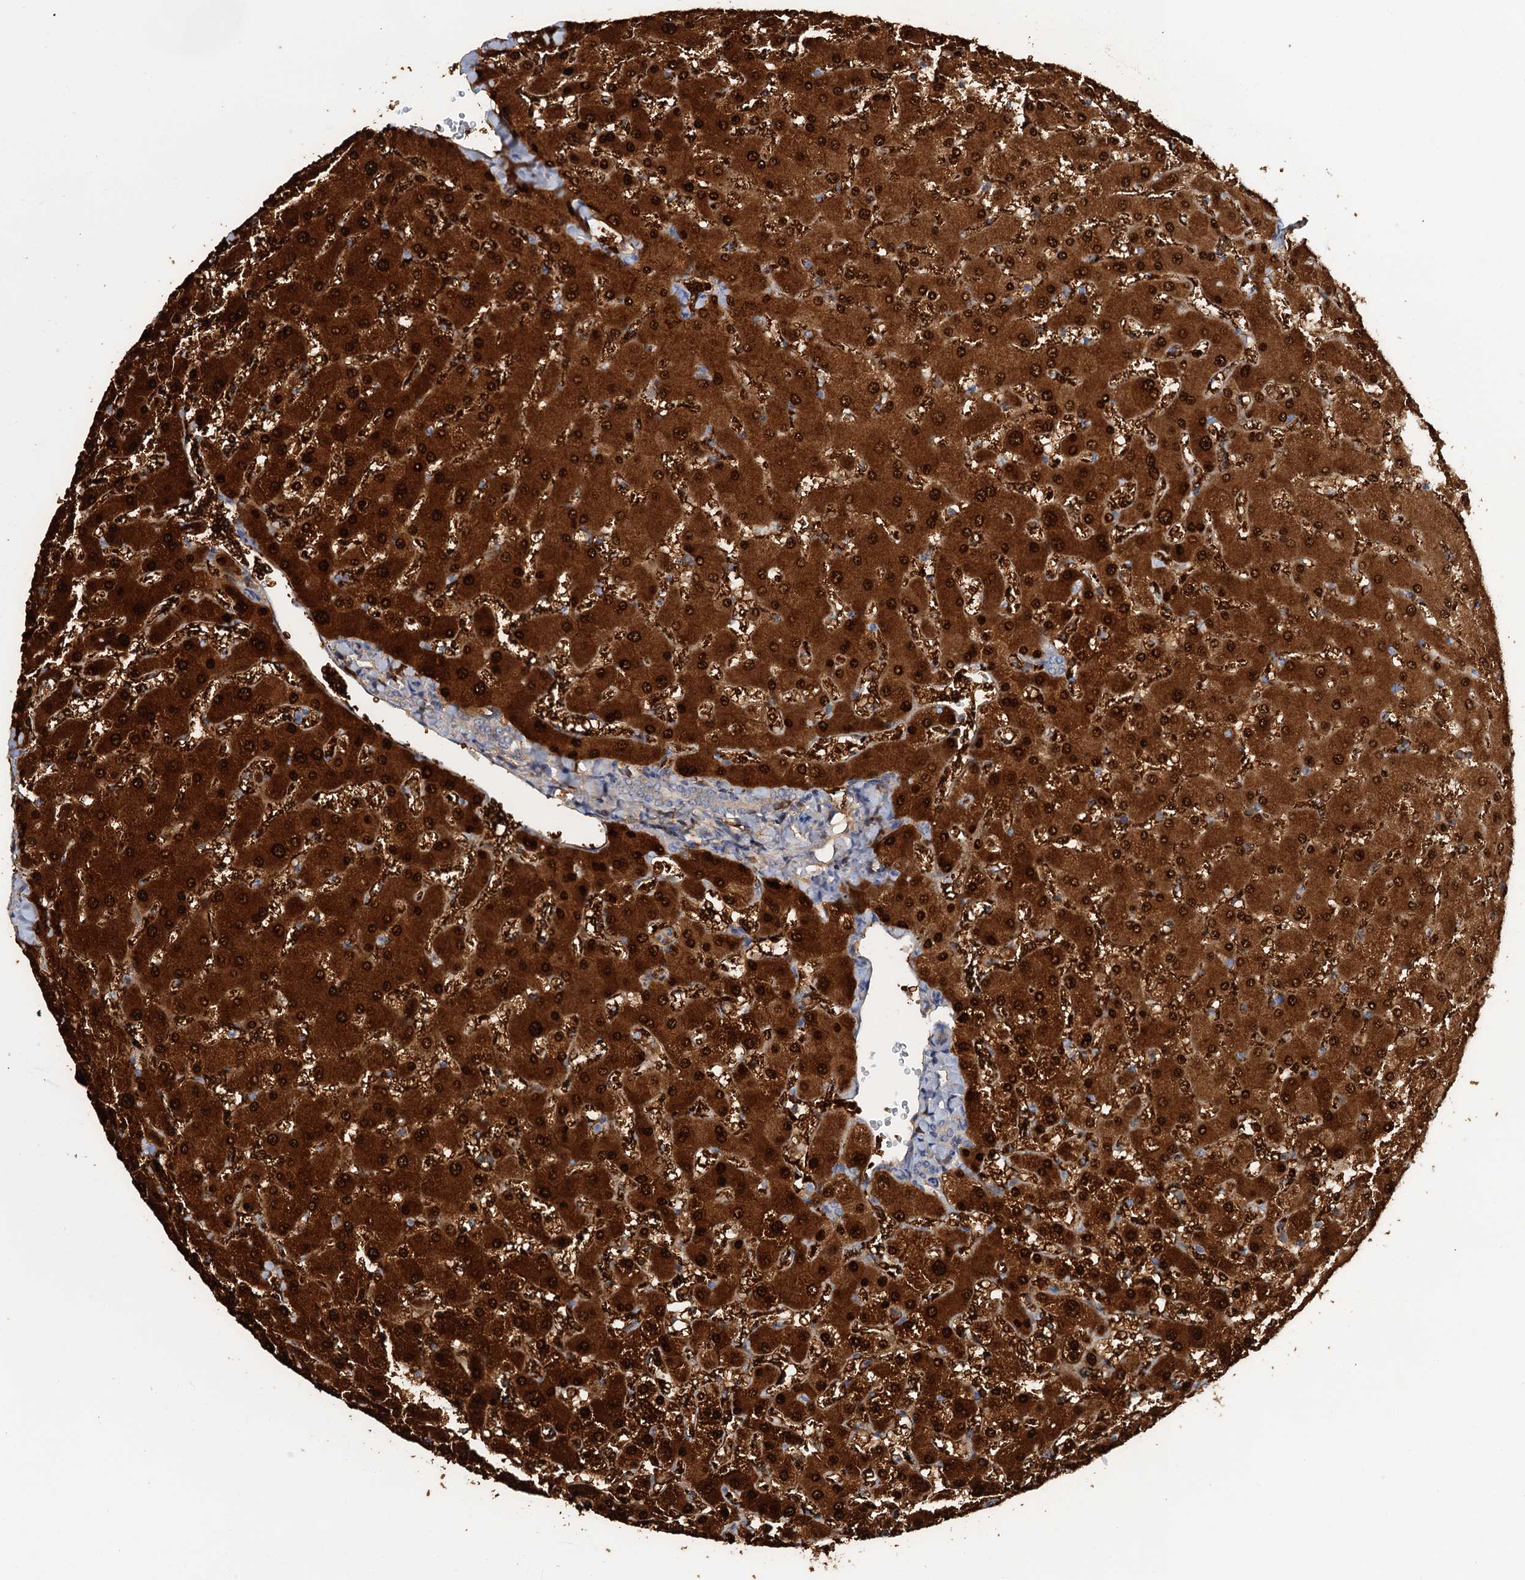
{"staining": {"intensity": "weak", "quantity": "<25%", "location": "cytoplasmic/membranous"}, "tissue": "liver", "cell_type": "Cholangiocytes", "image_type": "normal", "snomed": [{"axis": "morphology", "description": "Normal tissue, NOS"}, {"axis": "topography", "description": "Liver"}], "caption": "IHC histopathology image of benign liver: human liver stained with DAB reveals no significant protein staining in cholangiocytes. Brightfield microscopy of immunohistochemistry (IHC) stained with DAB (3,3'-diaminobenzidine) (brown) and hematoxylin (blue), captured at high magnification.", "gene": "FAH", "patient": {"sex": "female", "age": 63}}